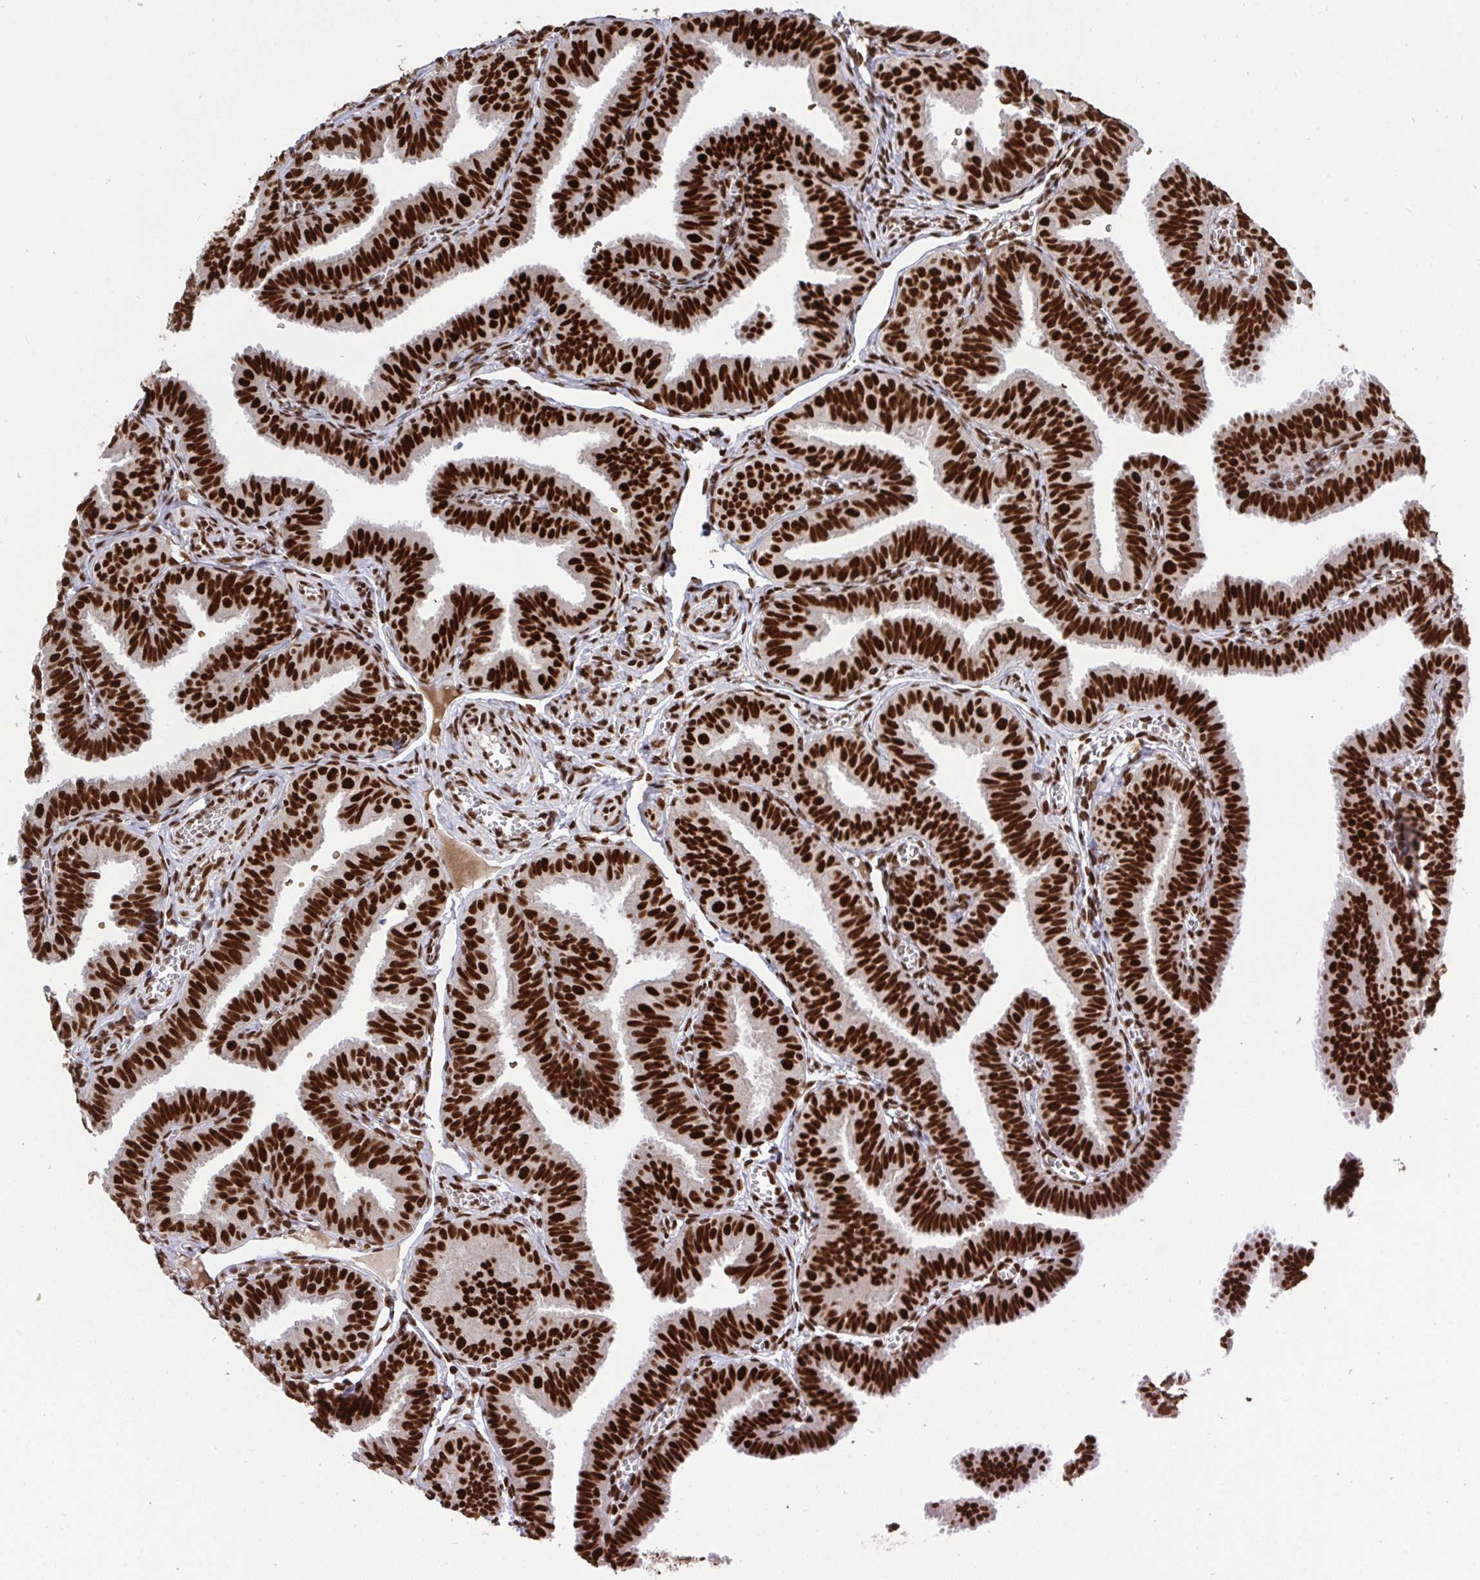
{"staining": {"intensity": "strong", "quantity": ">75%", "location": "nuclear"}, "tissue": "fallopian tube", "cell_type": "Glandular cells", "image_type": "normal", "snomed": [{"axis": "morphology", "description": "Normal tissue, NOS"}, {"axis": "topography", "description": "Fallopian tube"}], "caption": "This image shows IHC staining of normal human fallopian tube, with high strong nuclear staining in about >75% of glandular cells.", "gene": "ENSG00000268083", "patient": {"sex": "female", "age": 25}}